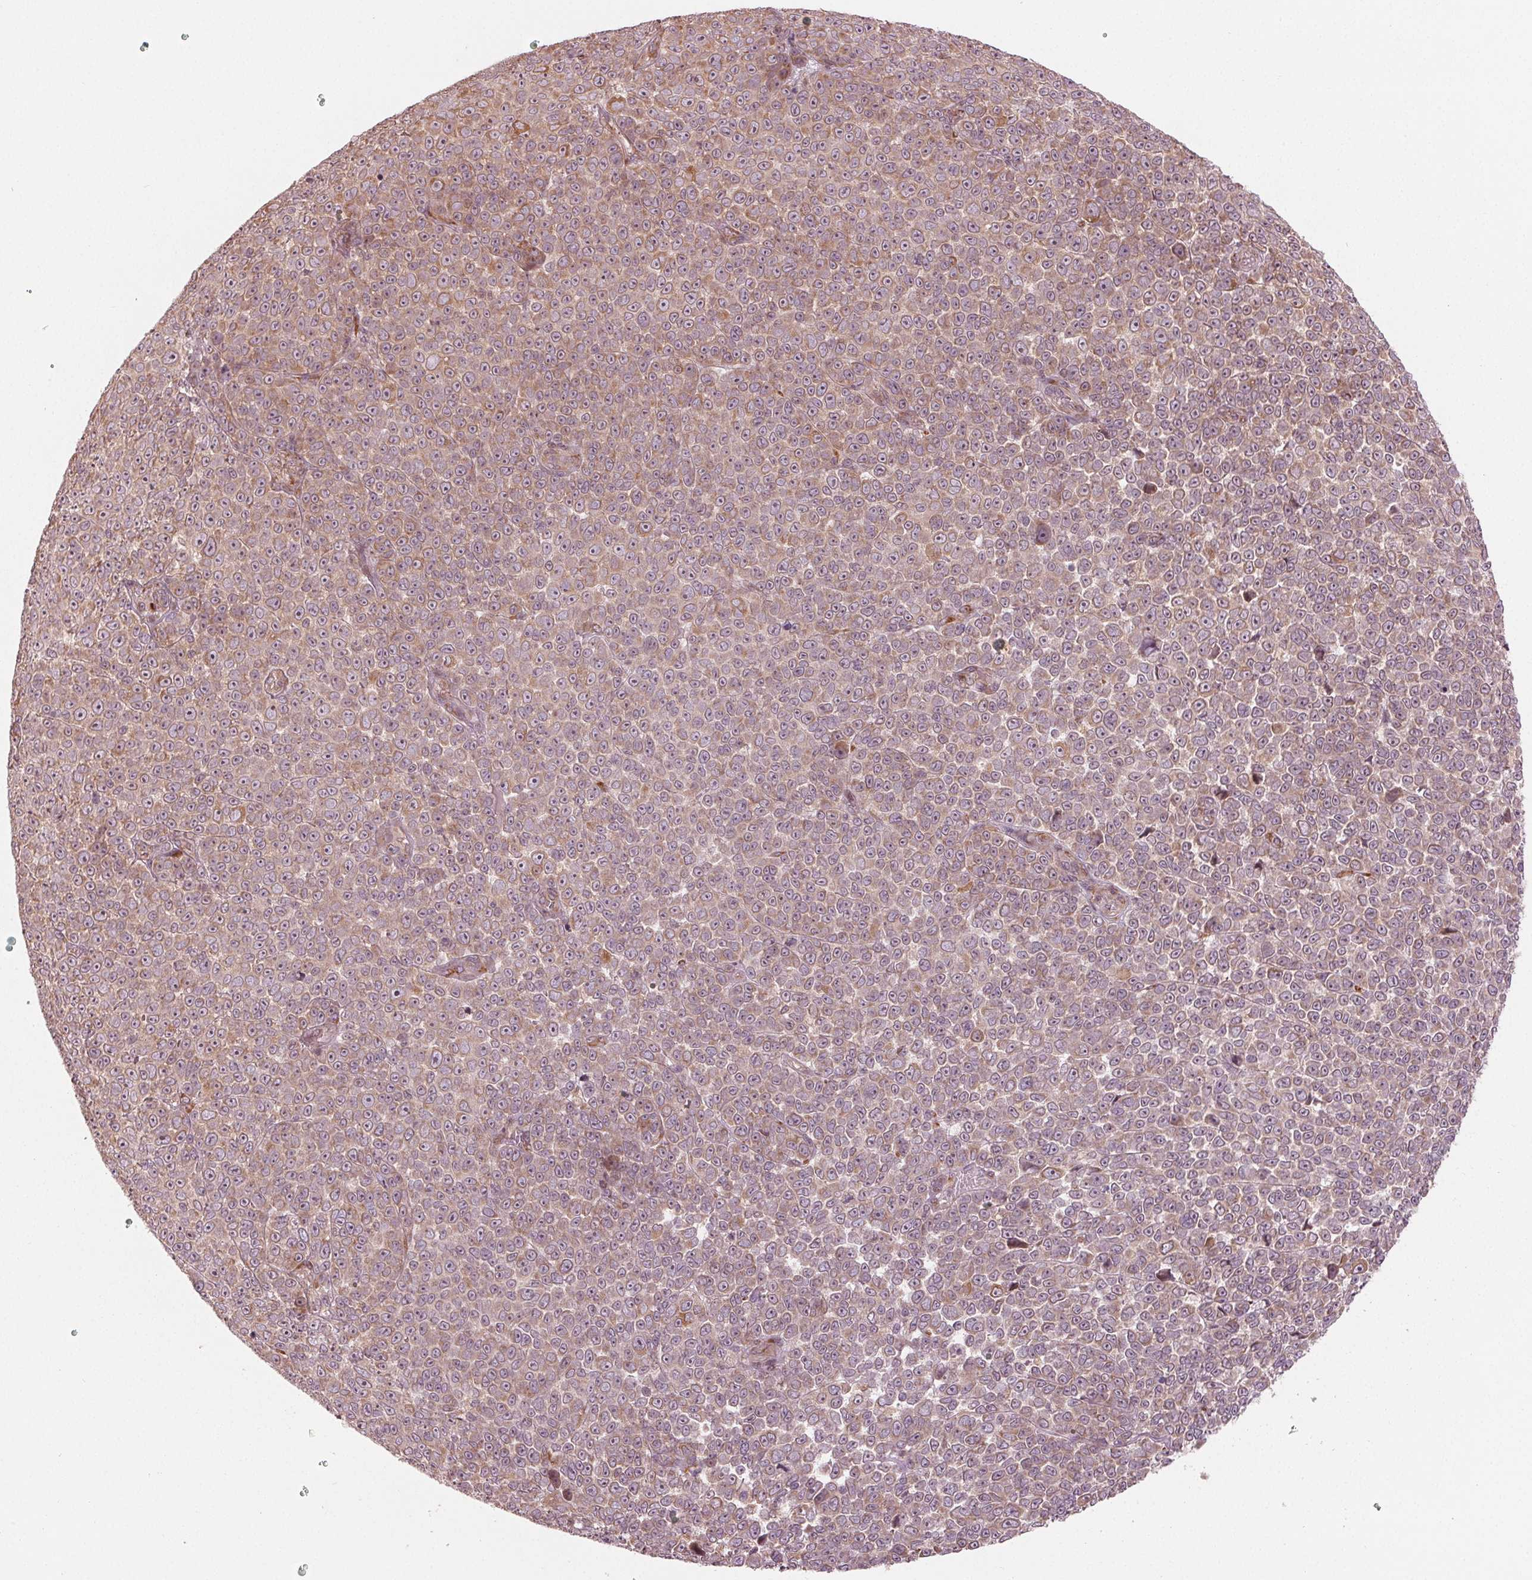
{"staining": {"intensity": "weak", "quantity": ">75%", "location": "cytoplasmic/membranous"}, "tissue": "melanoma", "cell_type": "Tumor cells", "image_type": "cancer", "snomed": [{"axis": "morphology", "description": "Malignant melanoma, NOS"}, {"axis": "topography", "description": "Skin"}], "caption": "Immunohistochemistry (DAB (3,3'-diaminobenzidine)) staining of human malignant melanoma reveals weak cytoplasmic/membranous protein staining in about >75% of tumor cells.", "gene": "CMIP", "patient": {"sex": "female", "age": 95}}